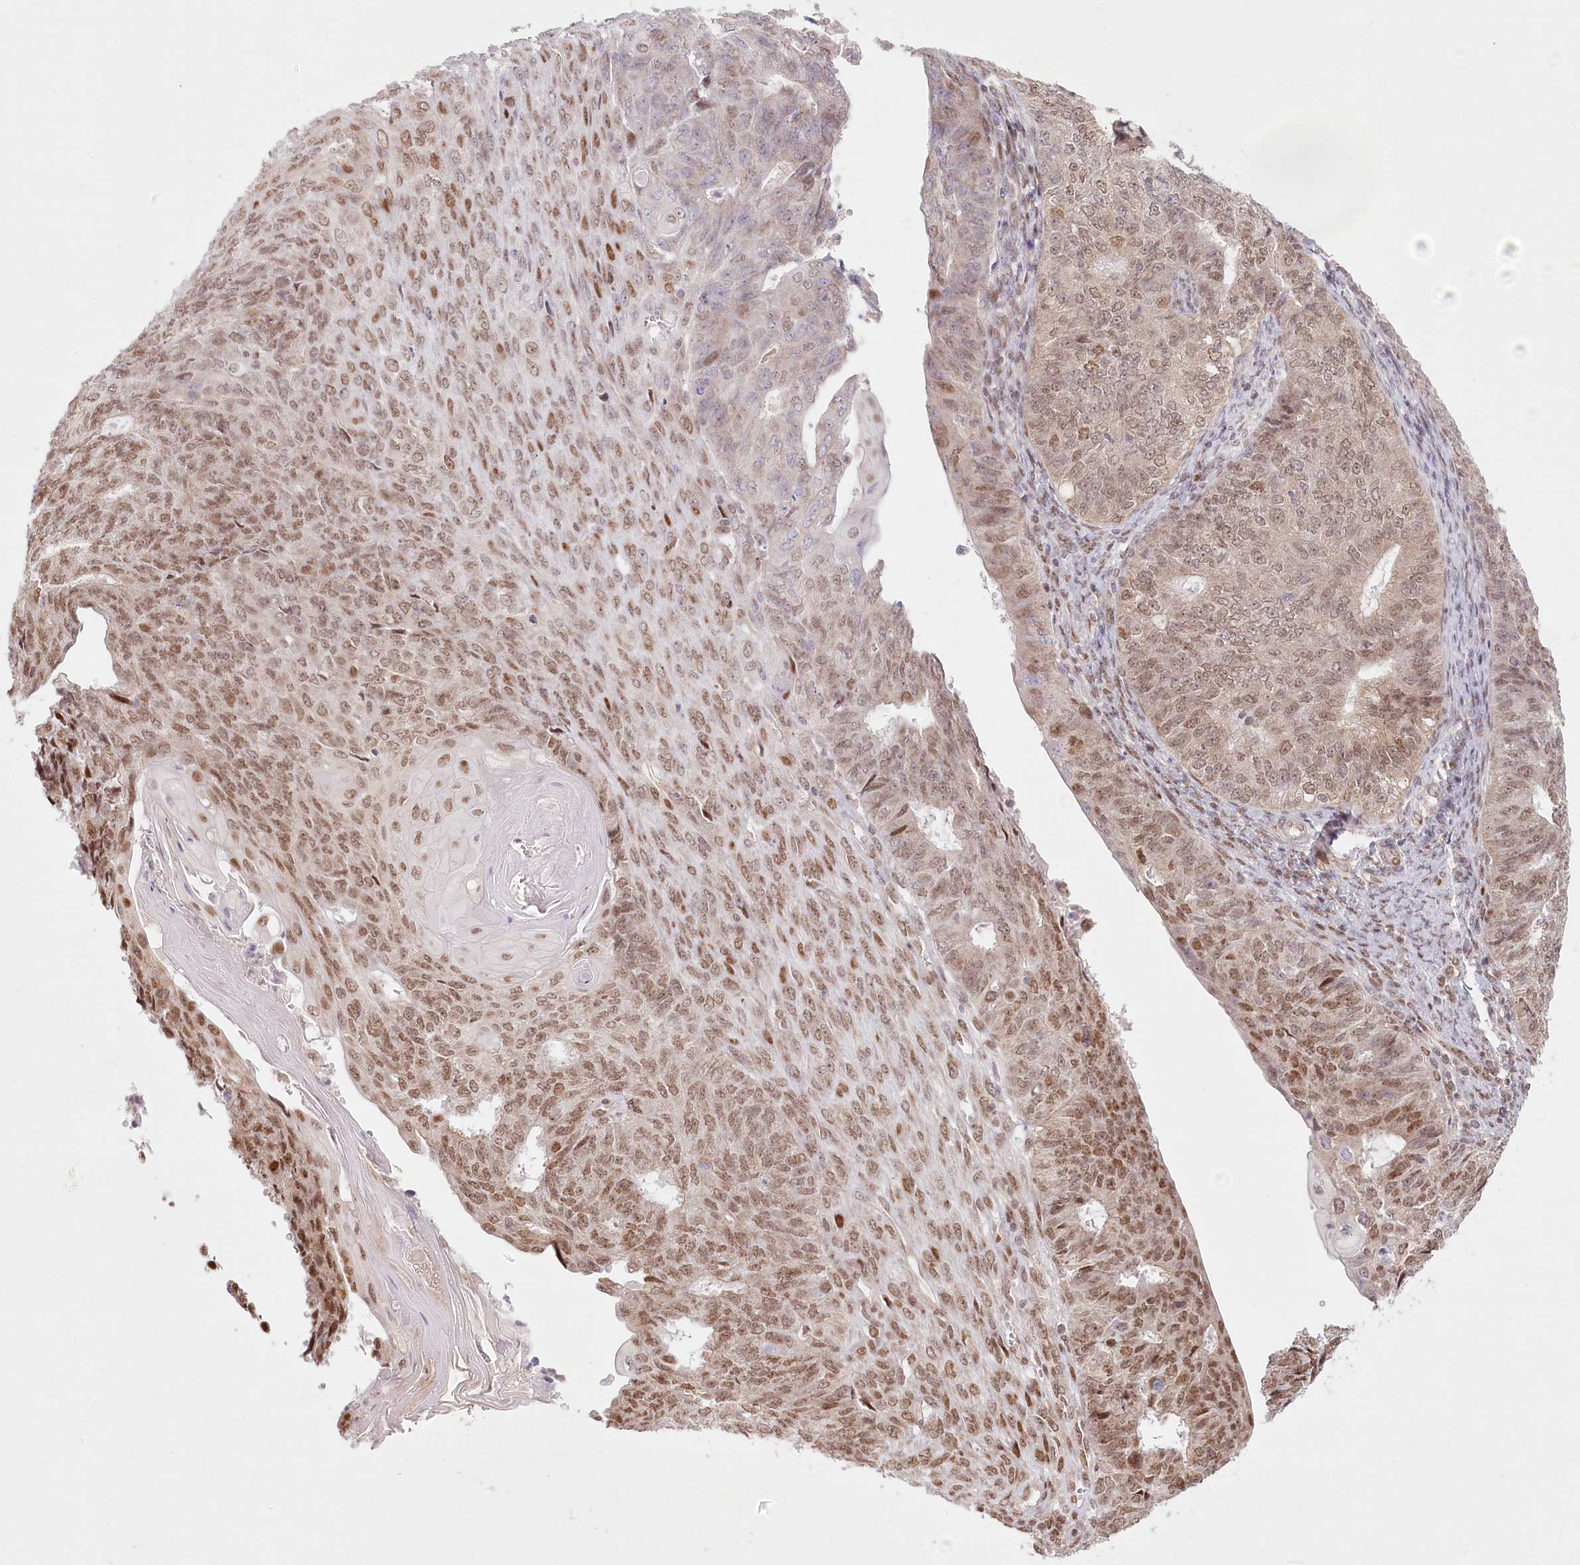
{"staining": {"intensity": "moderate", "quantity": ">75%", "location": "nuclear"}, "tissue": "endometrial cancer", "cell_type": "Tumor cells", "image_type": "cancer", "snomed": [{"axis": "morphology", "description": "Adenocarcinoma, NOS"}, {"axis": "topography", "description": "Endometrium"}], "caption": "This image demonstrates immunohistochemistry (IHC) staining of adenocarcinoma (endometrial), with medium moderate nuclear positivity in about >75% of tumor cells.", "gene": "PYURF", "patient": {"sex": "female", "age": 32}}